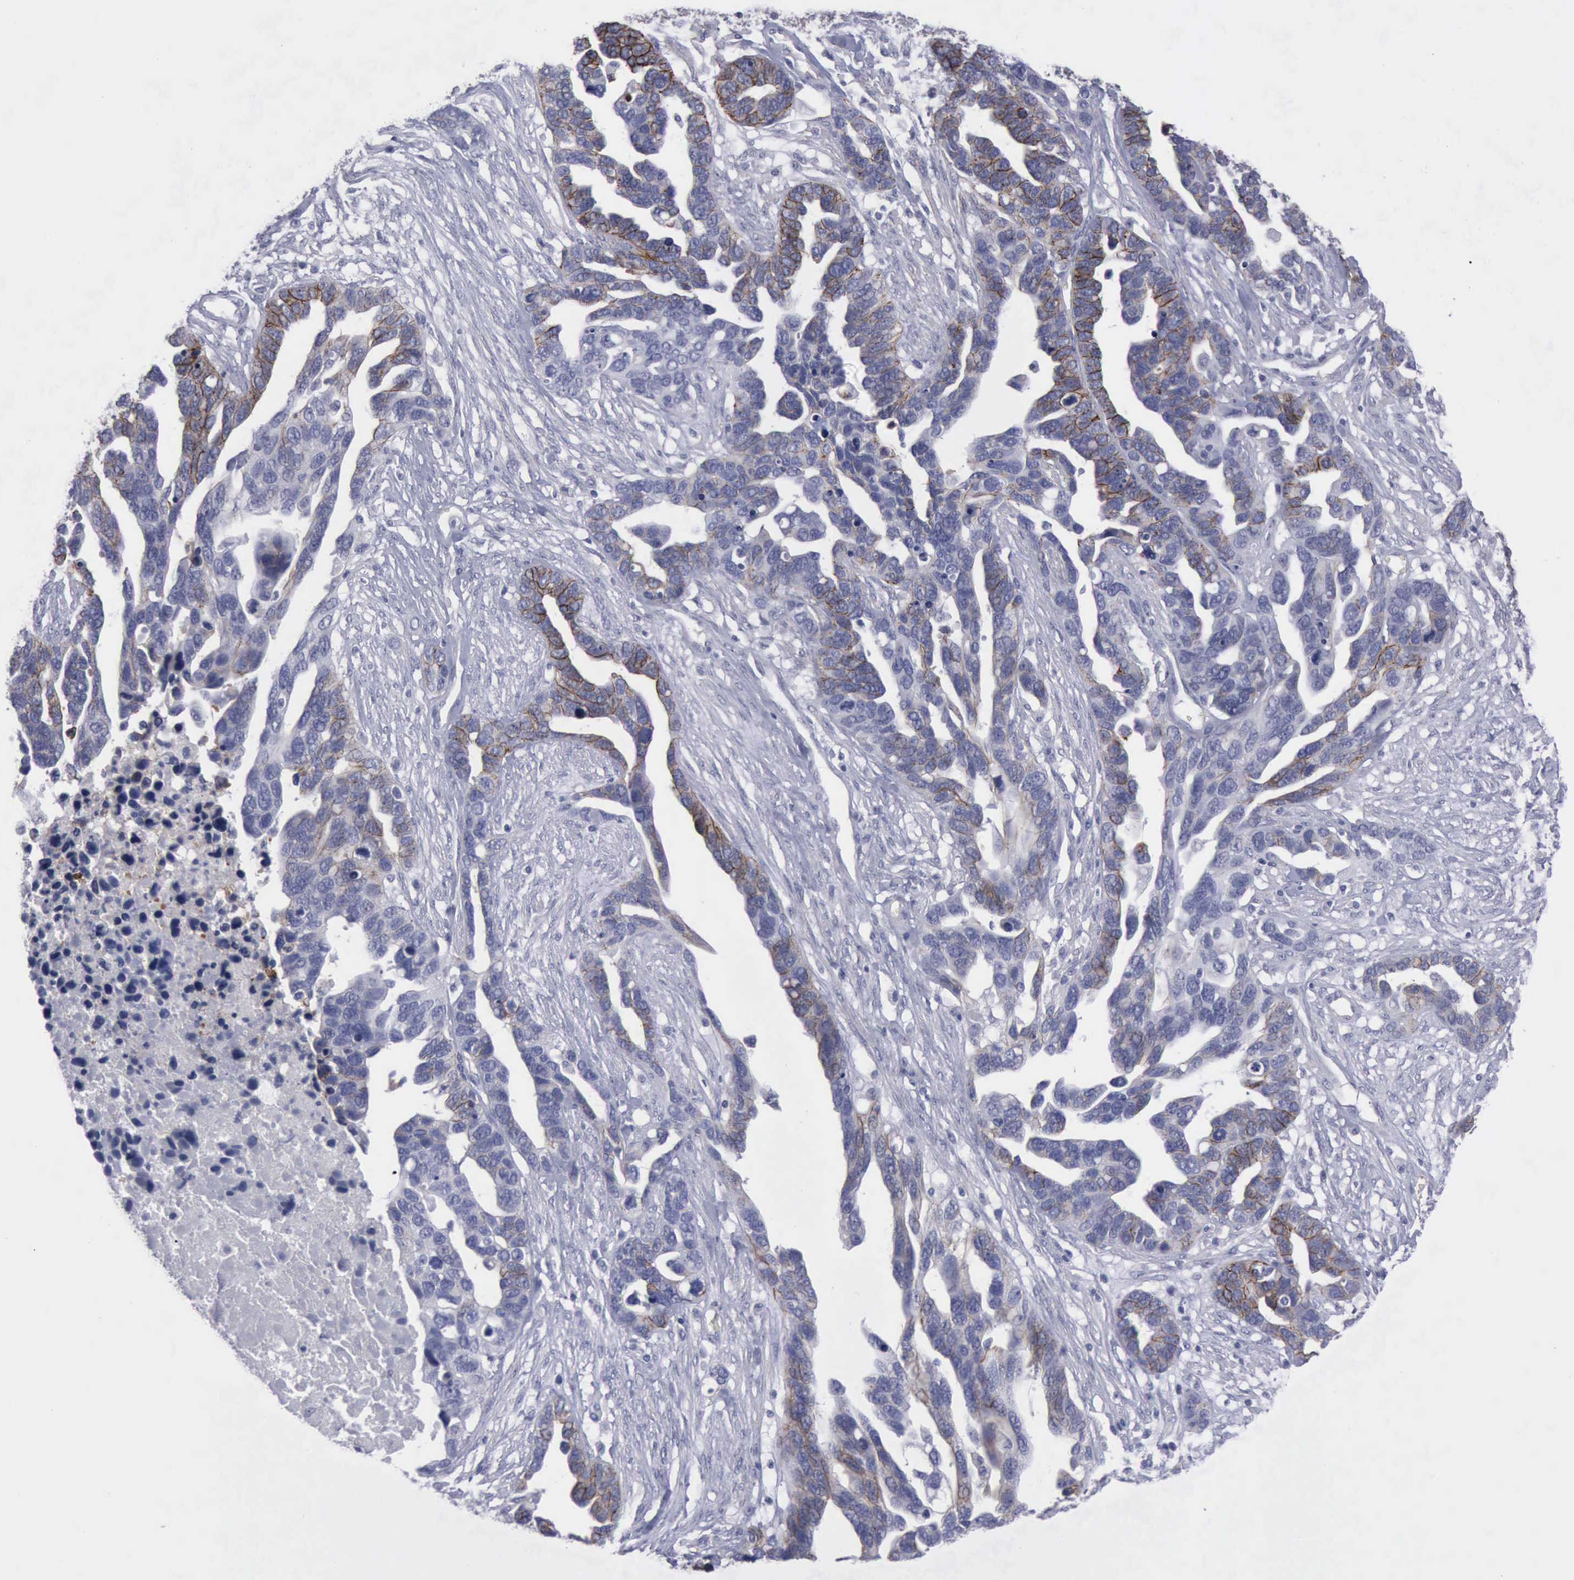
{"staining": {"intensity": "moderate", "quantity": "25%-75%", "location": "cytoplasmic/membranous"}, "tissue": "ovarian cancer", "cell_type": "Tumor cells", "image_type": "cancer", "snomed": [{"axis": "morphology", "description": "Cystadenocarcinoma, serous, NOS"}, {"axis": "topography", "description": "Ovary"}], "caption": "IHC histopathology image of ovarian cancer stained for a protein (brown), which shows medium levels of moderate cytoplasmic/membranous expression in about 25%-75% of tumor cells.", "gene": "CDH2", "patient": {"sex": "female", "age": 54}}